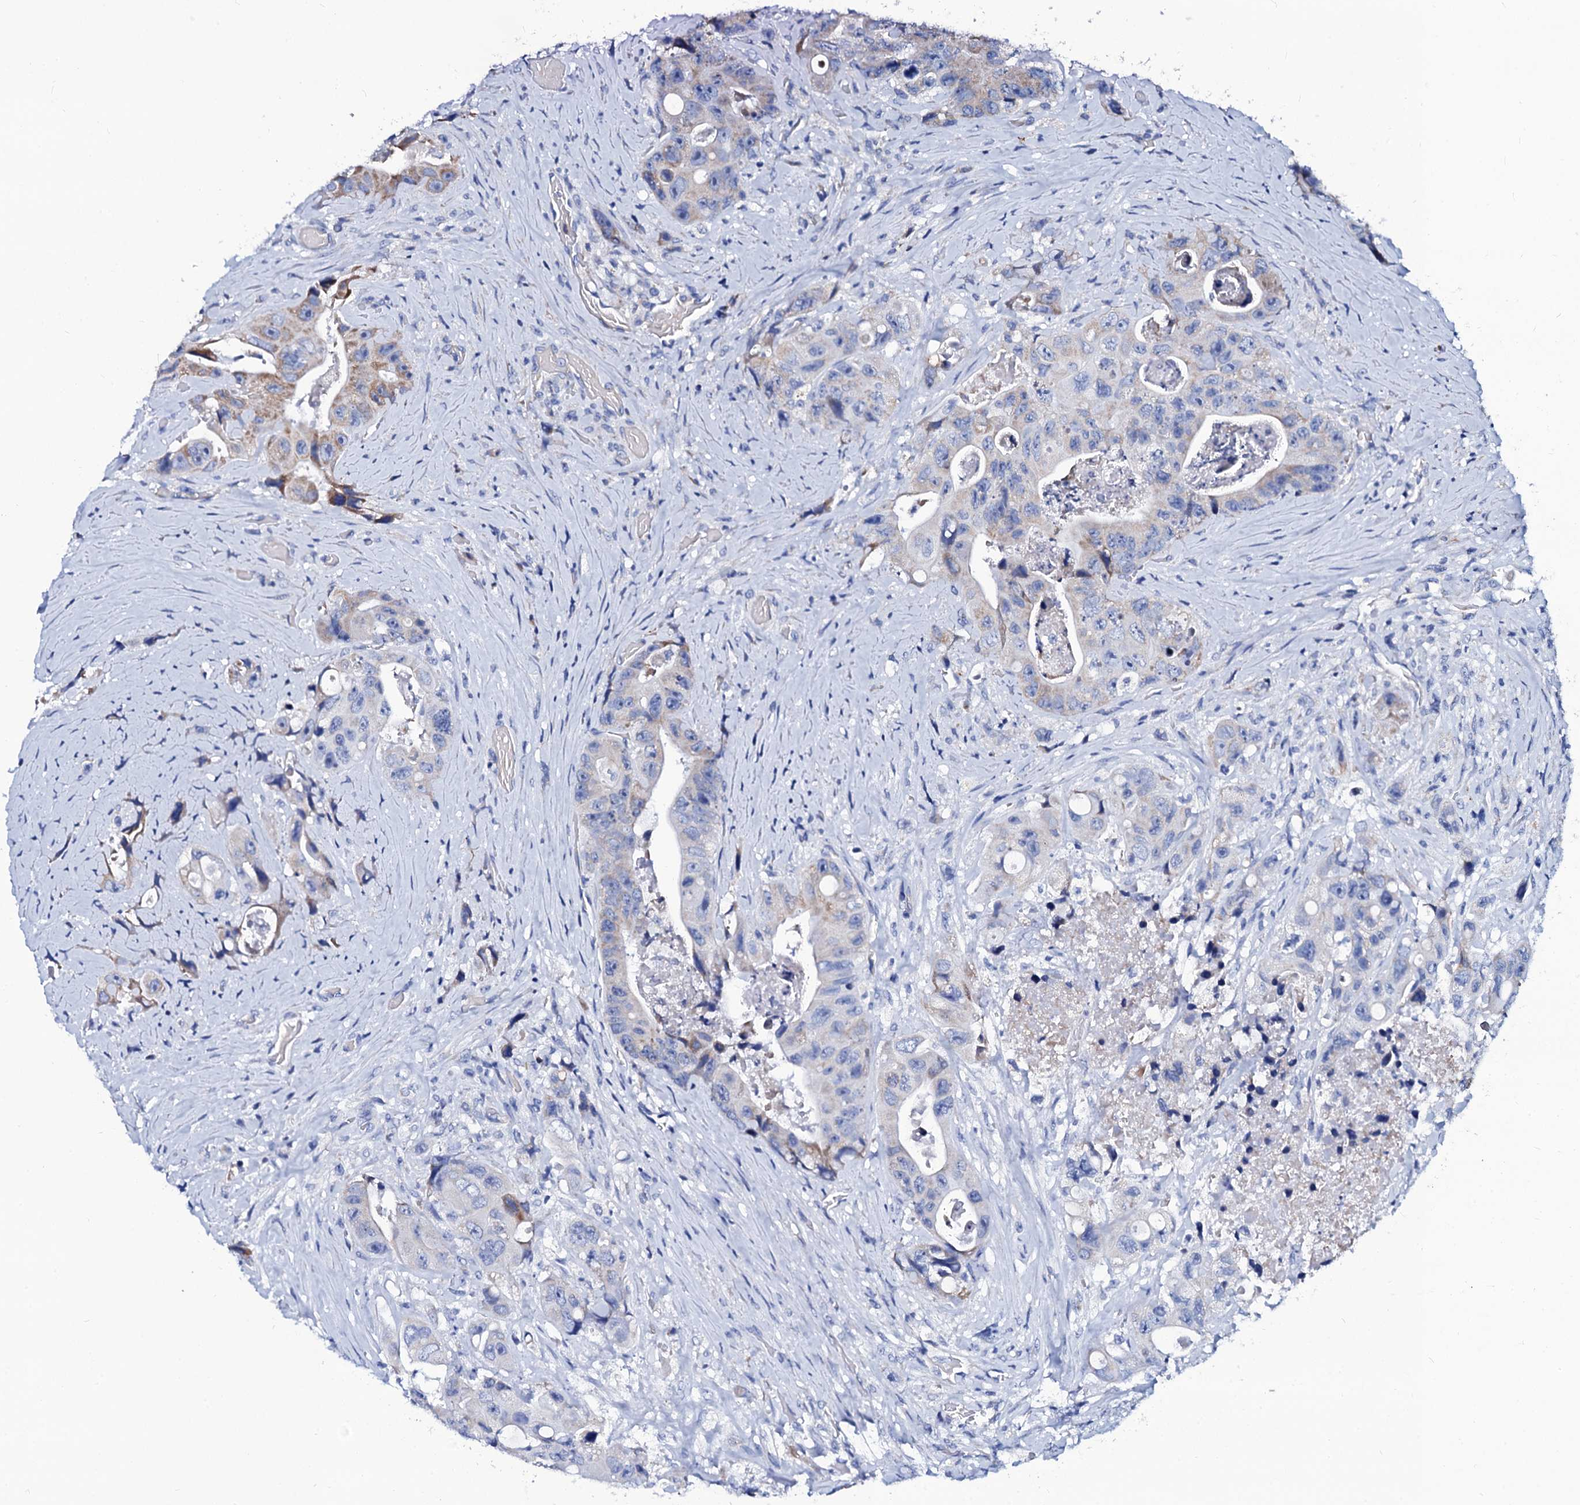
{"staining": {"intensity": "negative", "quantity": "none", "location": "none"}, "tissue": "colorectal cancer", "cell_type": "Tumor cells", "image_type": "cancer", "snomed": [{"axis": "morphology", "description": "Adenocarcinoma, NOS"}, {"axis": "topography", "description": "Colon"}], "caption": "IHC of adenocarcinoma (colorectal) displays no staining in tumor cells.", "gene": "SLC37A4", "patient": {"sex": "female", "age": 46}}